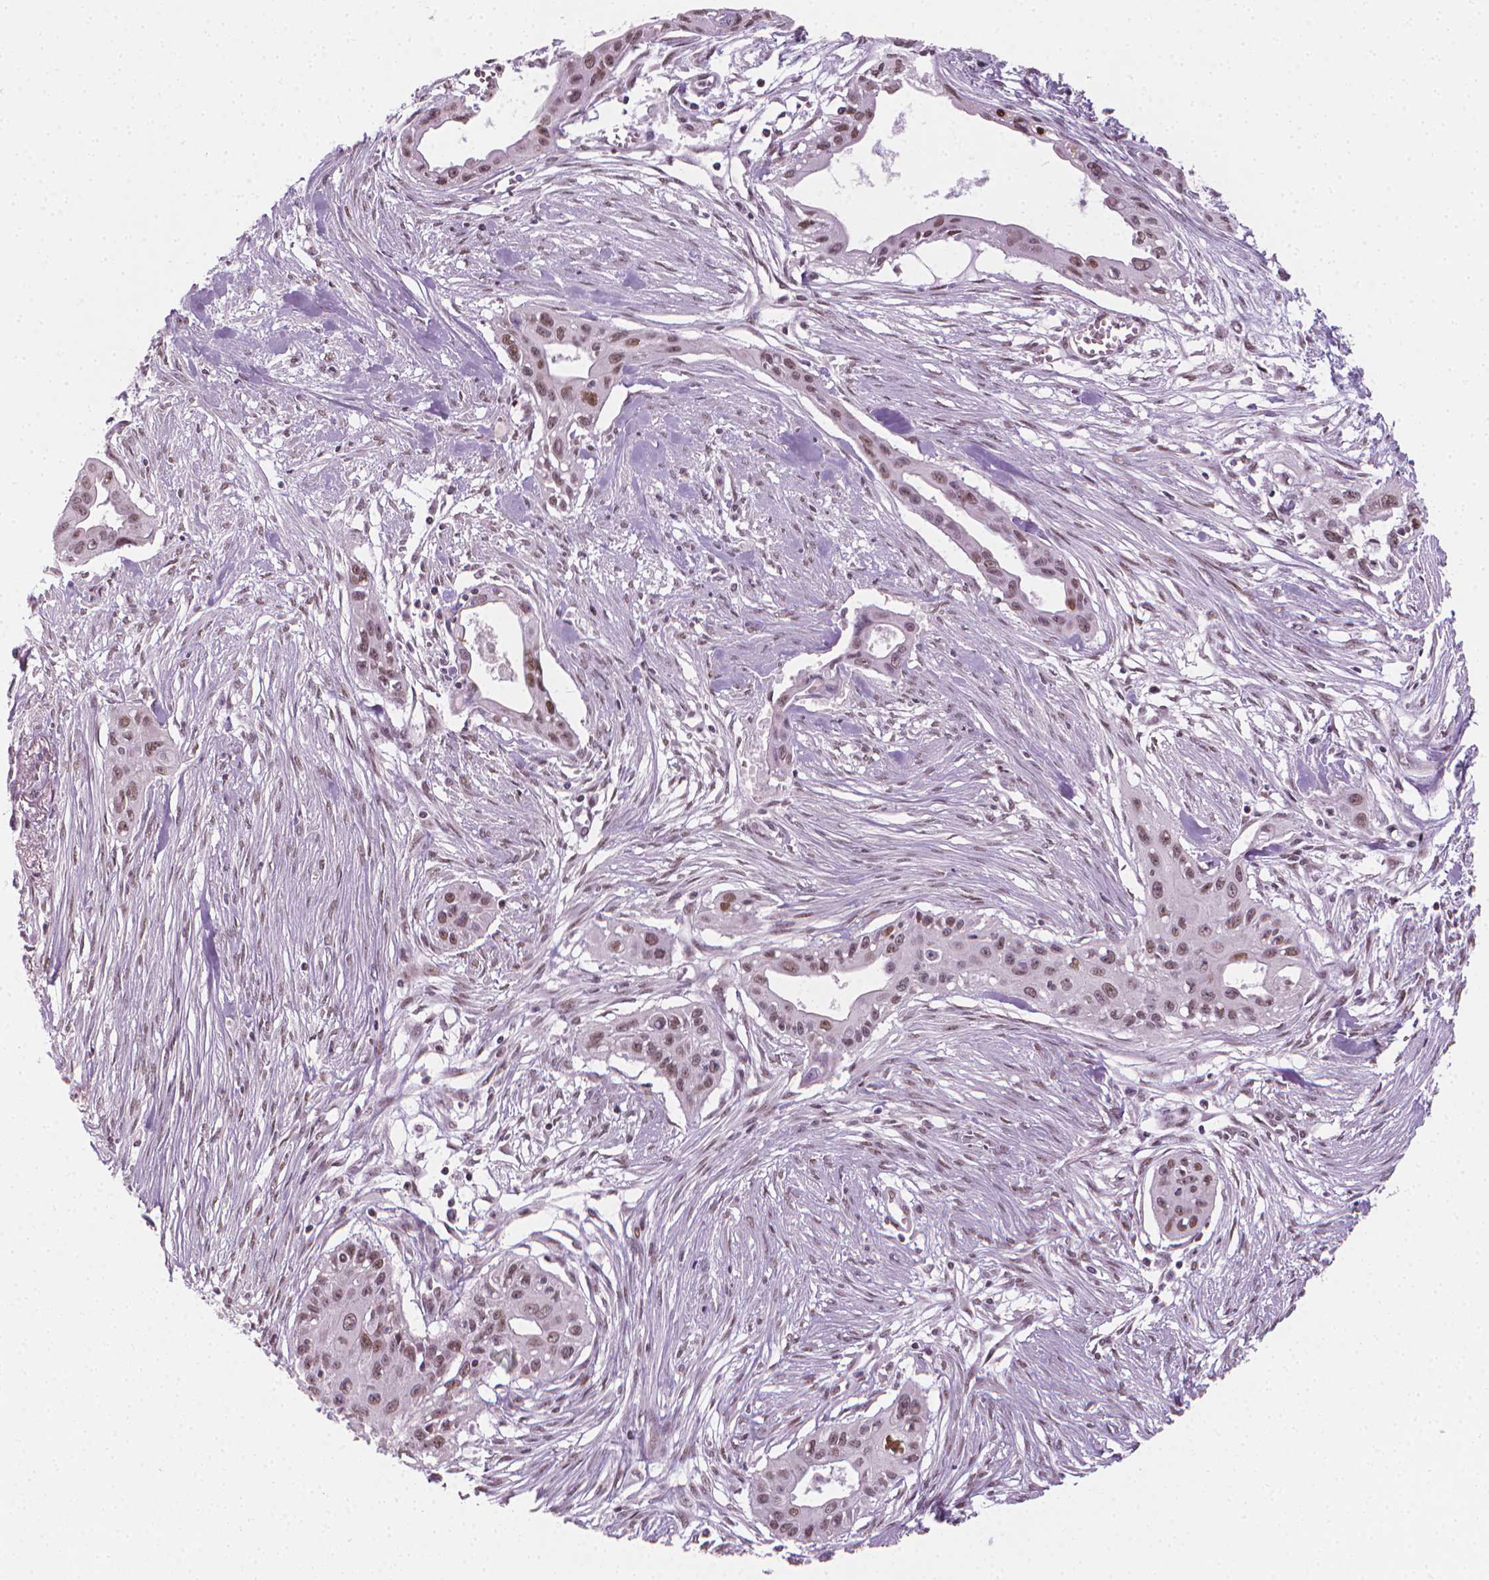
{"staining": {"intensity": "moderate", "quantity": ">75%", "location": "nuclear"}, "tissue": "pancreatic cancer", "cell_type": "Tumor cells", "image_type": "cancer", "snomed": [{"axis": "morphology", "description": "Adenocarcinoma, NOS"}, {"axis": "topography", "description": "Pancreas"}], "caption": "This is an image of immunohistochemistry (IHC) staining of pancreatic adenocarcinoma, which shows moderate expression in the nuclear of tumor cells.", "gene": "CDKN1C", "patient": {"sex": "male", "age": 60}}